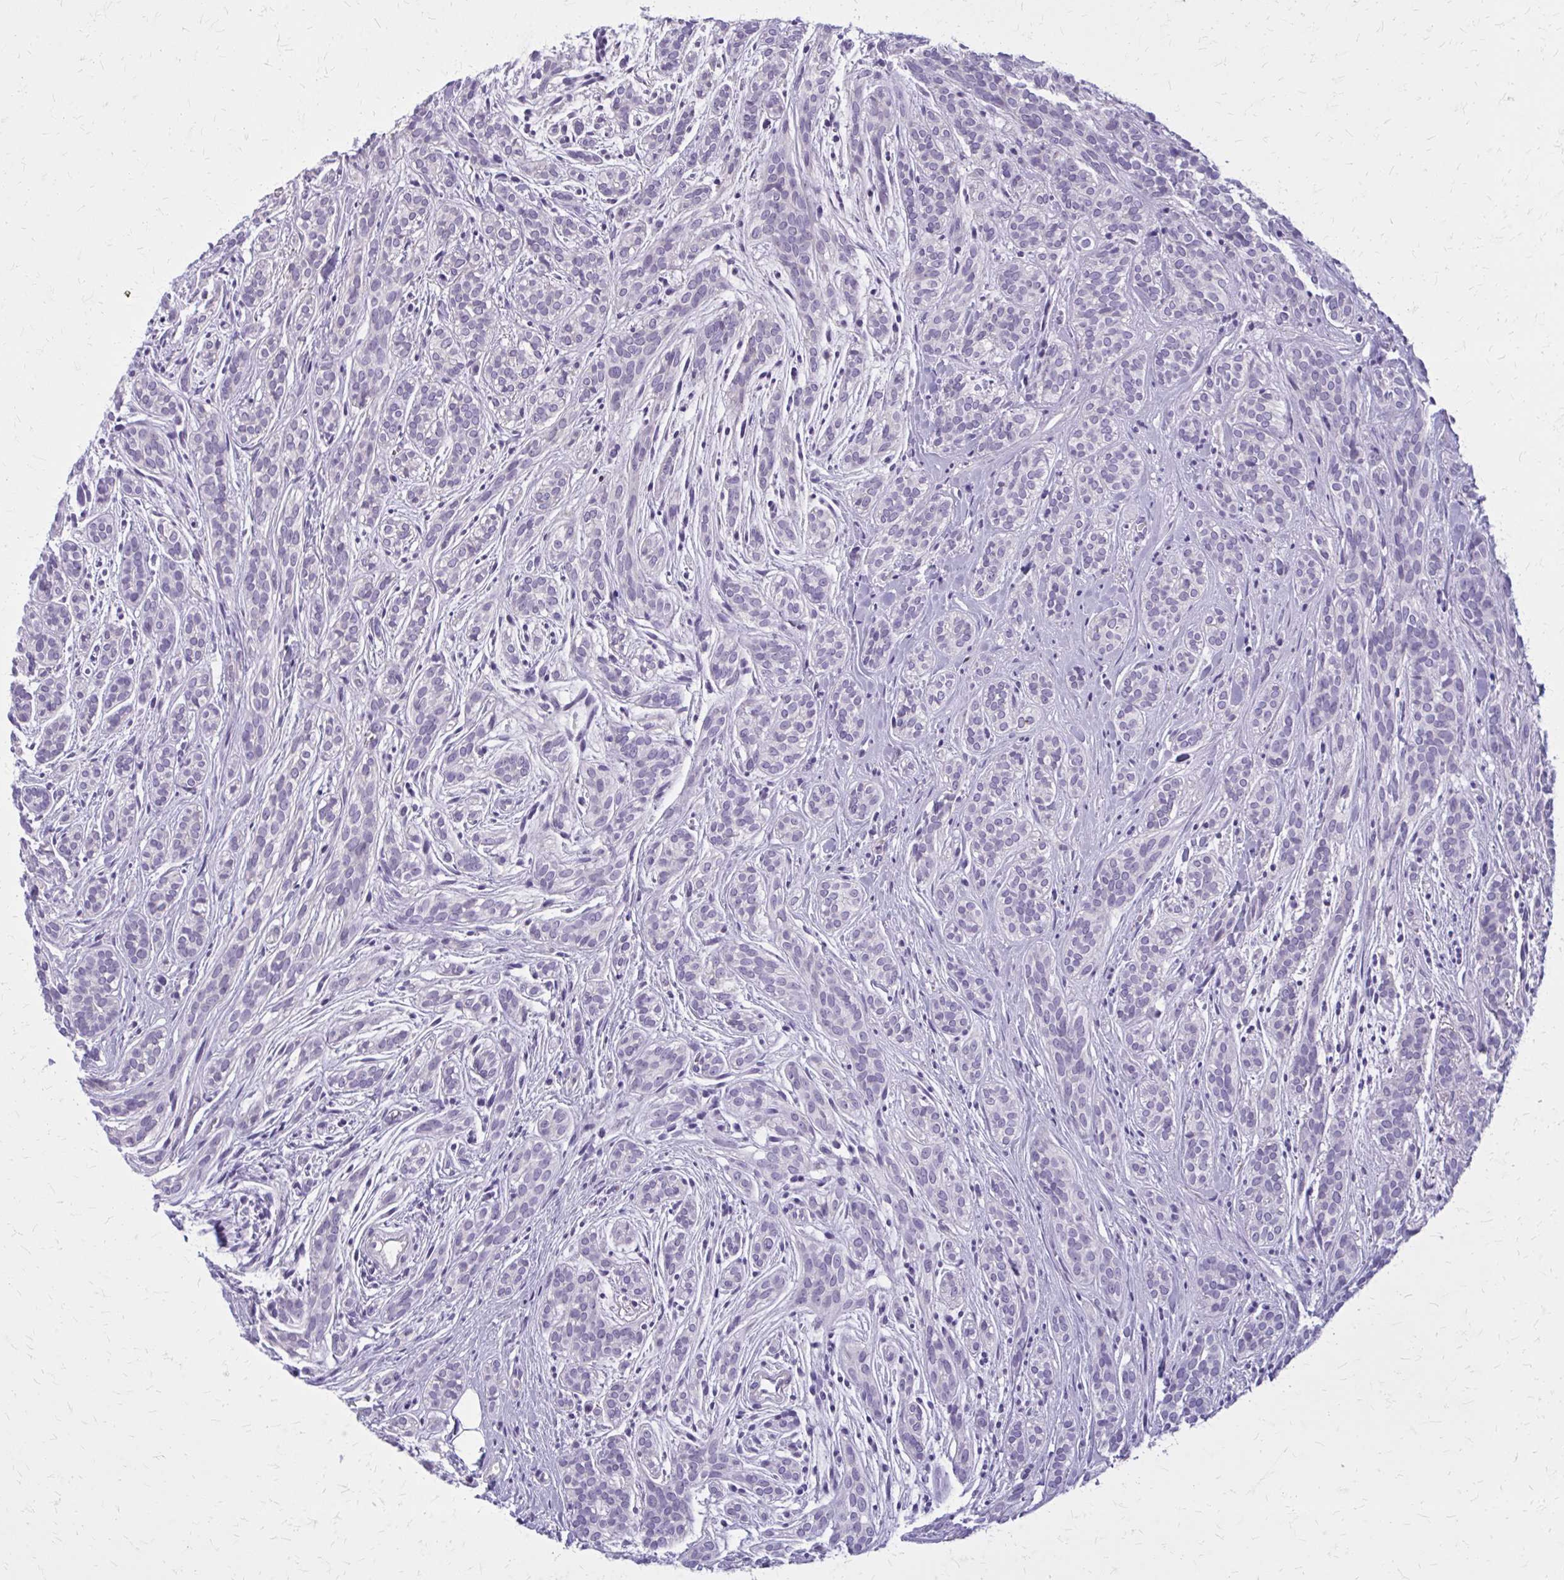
{"staining": {"intensity": "negative", "quantity": "none", "location": "none"}, "tissue": "head and neck cancer", "cell_type": "Tumor cells", "image_type": "cancer", "snomed": [{"axis": "morphology", "description": "Adenocarcinoma, NOS"}, {"axis": "topography", "description": "Head-Neck"}], "caption": "There is no significant expression in tumor cells of adenocarcinoma (head and neck).", "gene": "OR4A47", "patient": {"sex": "female", "age": 57}}